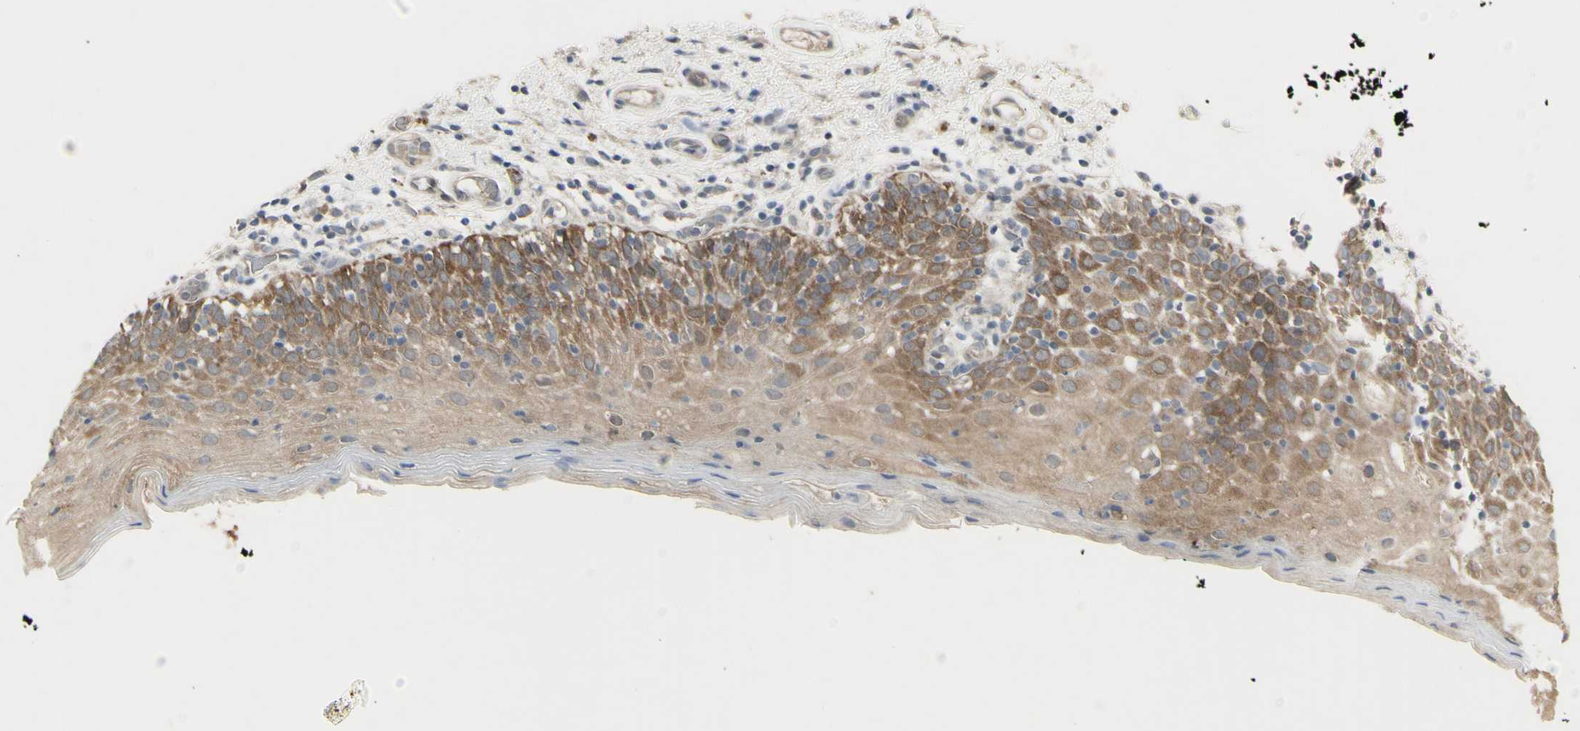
{"staining": {"intensity": "moderate", "quantity": ">75%", "location": "cytoplasmic/membranous"}, "tissue": "oral mucosa", "cell_type": "Squamous epithelial cells", "image_type": "normal", "snomed": [{"axis": "morphology", "description": "Normal tissue, NOS"}, {"axis": "morphology", "description": "Squamous cell carcinoma, NOS"}, {"axis": "topography", "description": "Skeletal muscle"}, {"axis": "topography", "description": "Oral tissue"}], "caption": "This is a histology image of immunohistochemistry staining of benign oral mucosa, which shows moderate positivity in the cytoplasmic/membranous of squamous epithelial cells.", "gene": "CHURC1", "patient": {"sex": "male", "age": 71}}